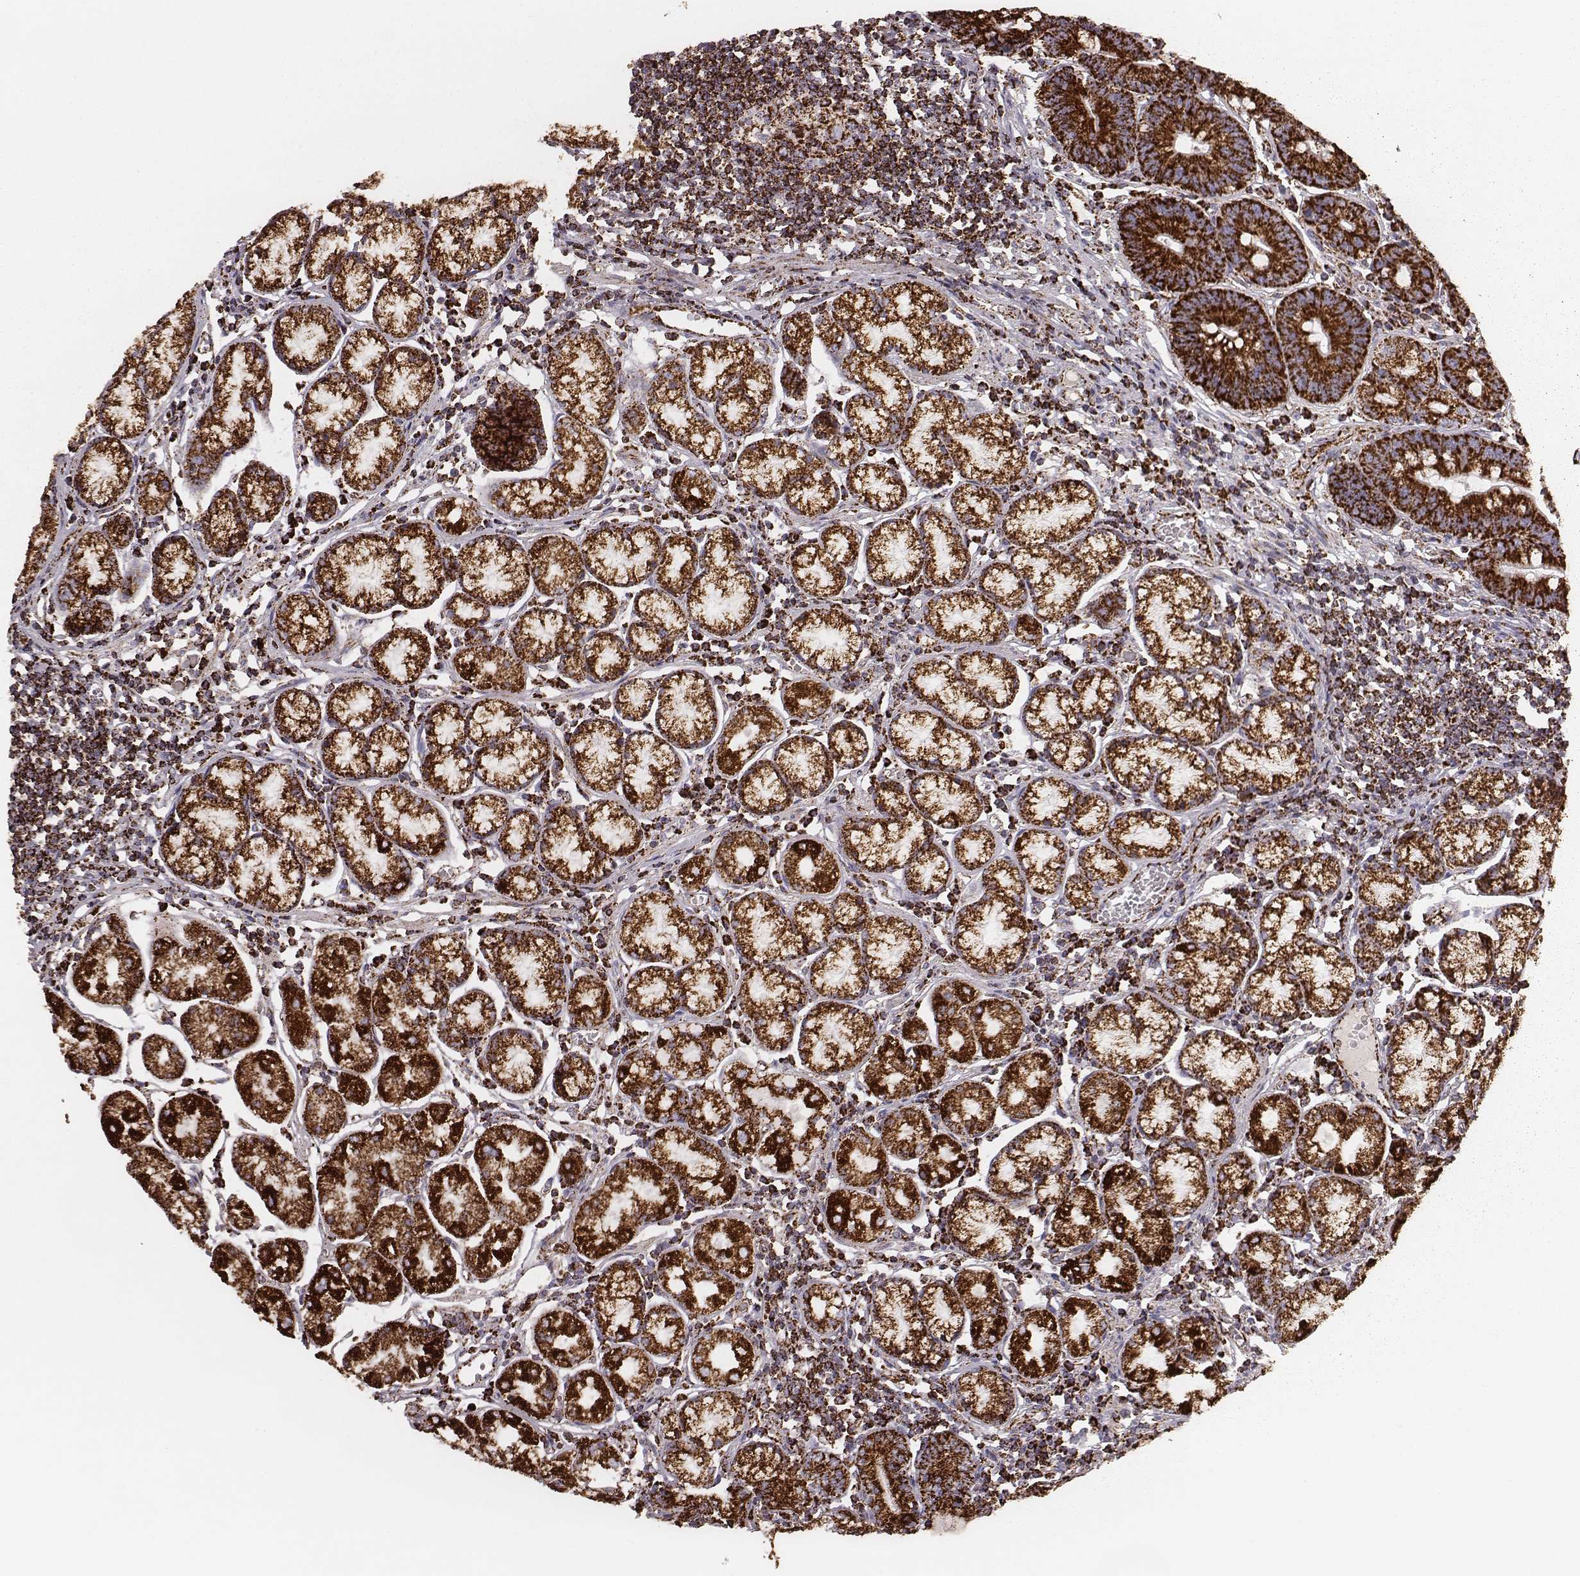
{"staining": {"intensity": "strong", "quantity": ">75%", "location": "cytoplasmic/membranous"}, "tissue": "stomach", "cell_type": "Glandular cells", "image_type": "normal", "snomed": [{"axis": "morphology", "description": "Normal tissue, NOS"}, {"axis": "topography", "description": "Stomach"}], "caption": "Normal stomach exhibits strong cytoplasmic/membranous positivity in about >75% of glandular cells.", "gene": "TUFM", "patient": {"sex": "male", "age": 55}}